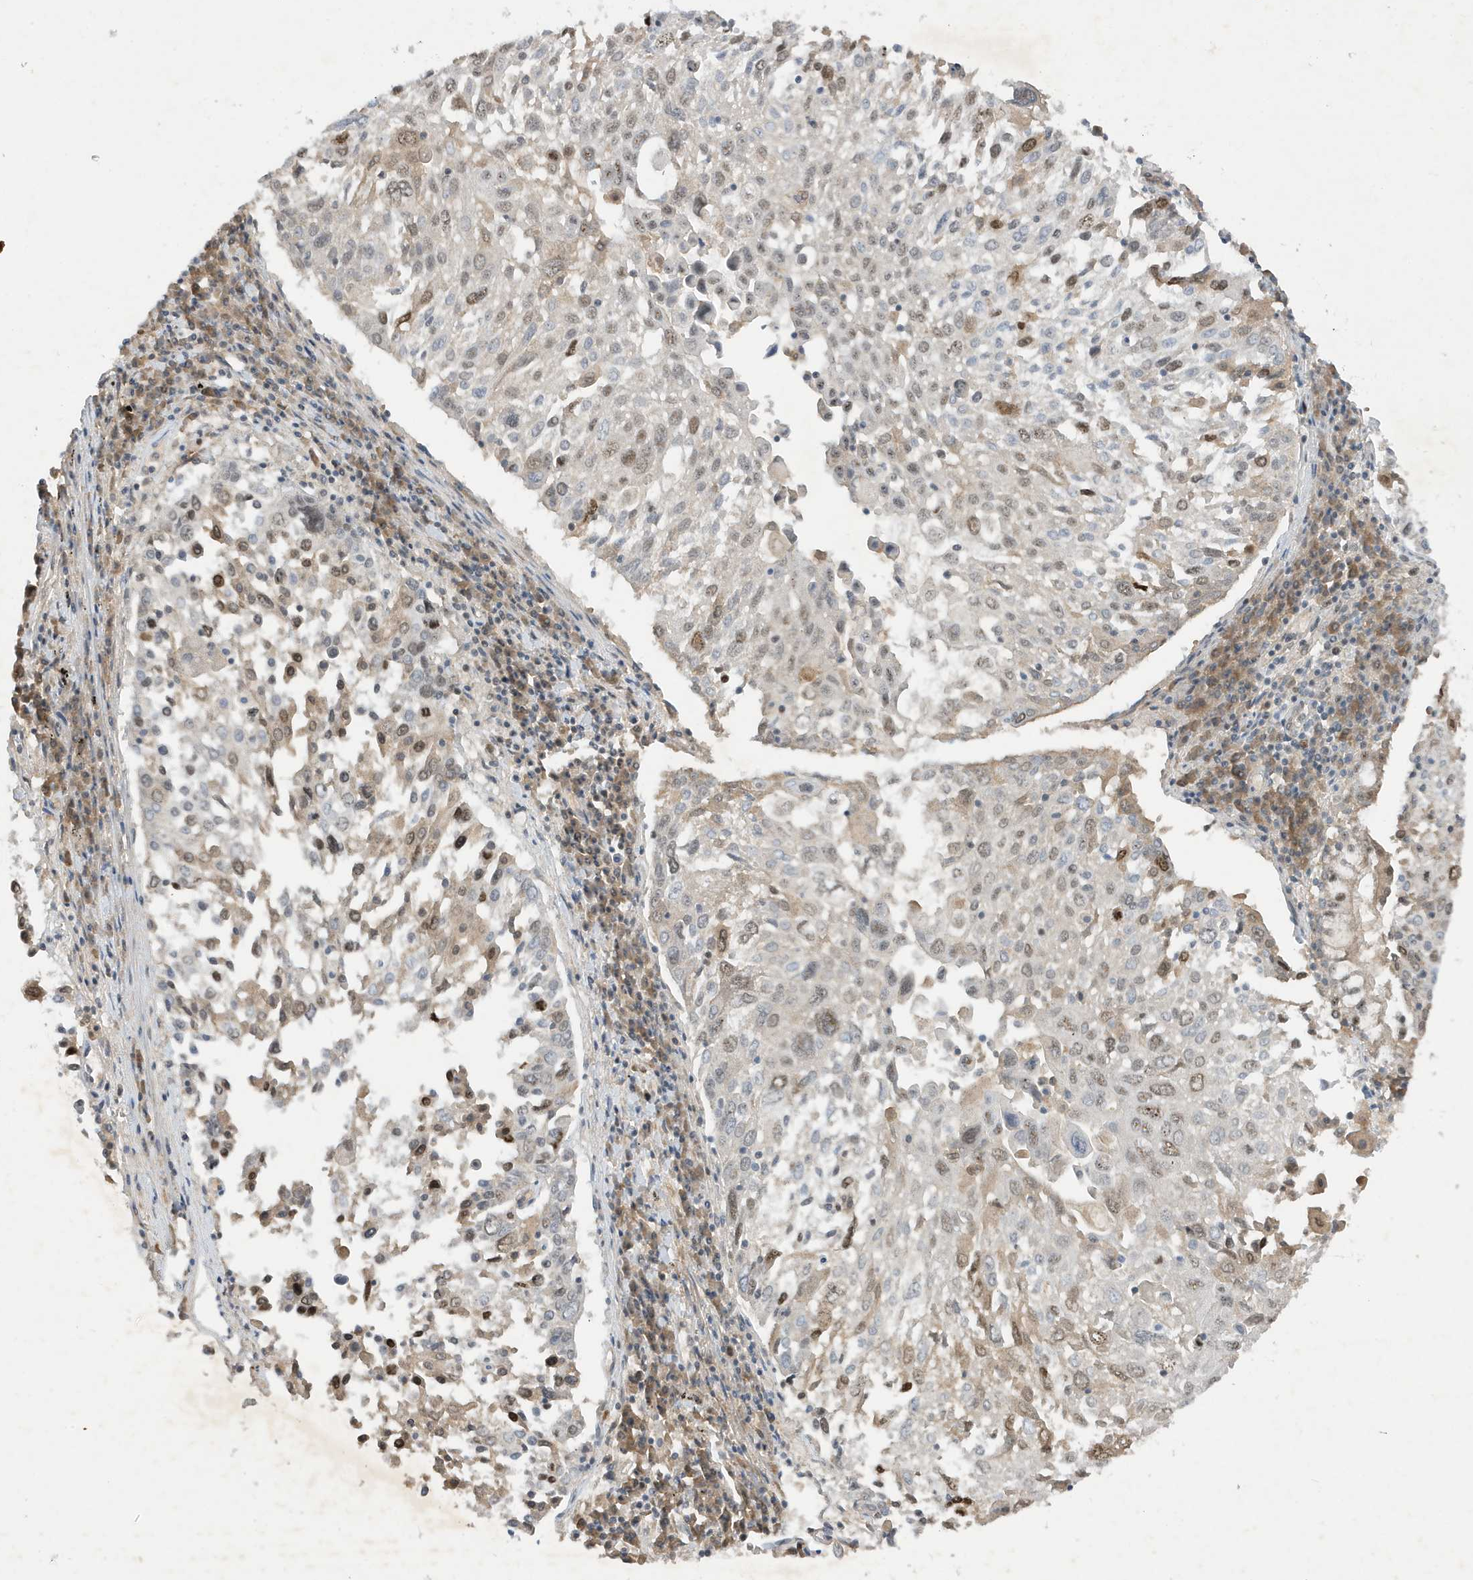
{"staining": {"intensity": "moderate", "quantity": "<25%", "location": "nuclear"}, "tissue": "lung cancer", "cell_type": "Tumor cells", "image_type": "cancer", "snomed": [{"axis": "morphology", "description": "Squamous cell carcinoma, NOS"}, {"axis": "topography", "description": "Lung"}], "caption": "Brown immunohistochemical staining in human lung cancer (squamous cell carcinoma) reveals moderate nuclear positivity in about <25% of tumor cells.", "gene": "MAST3", "patient": {"sex": "male", "age": 65}}